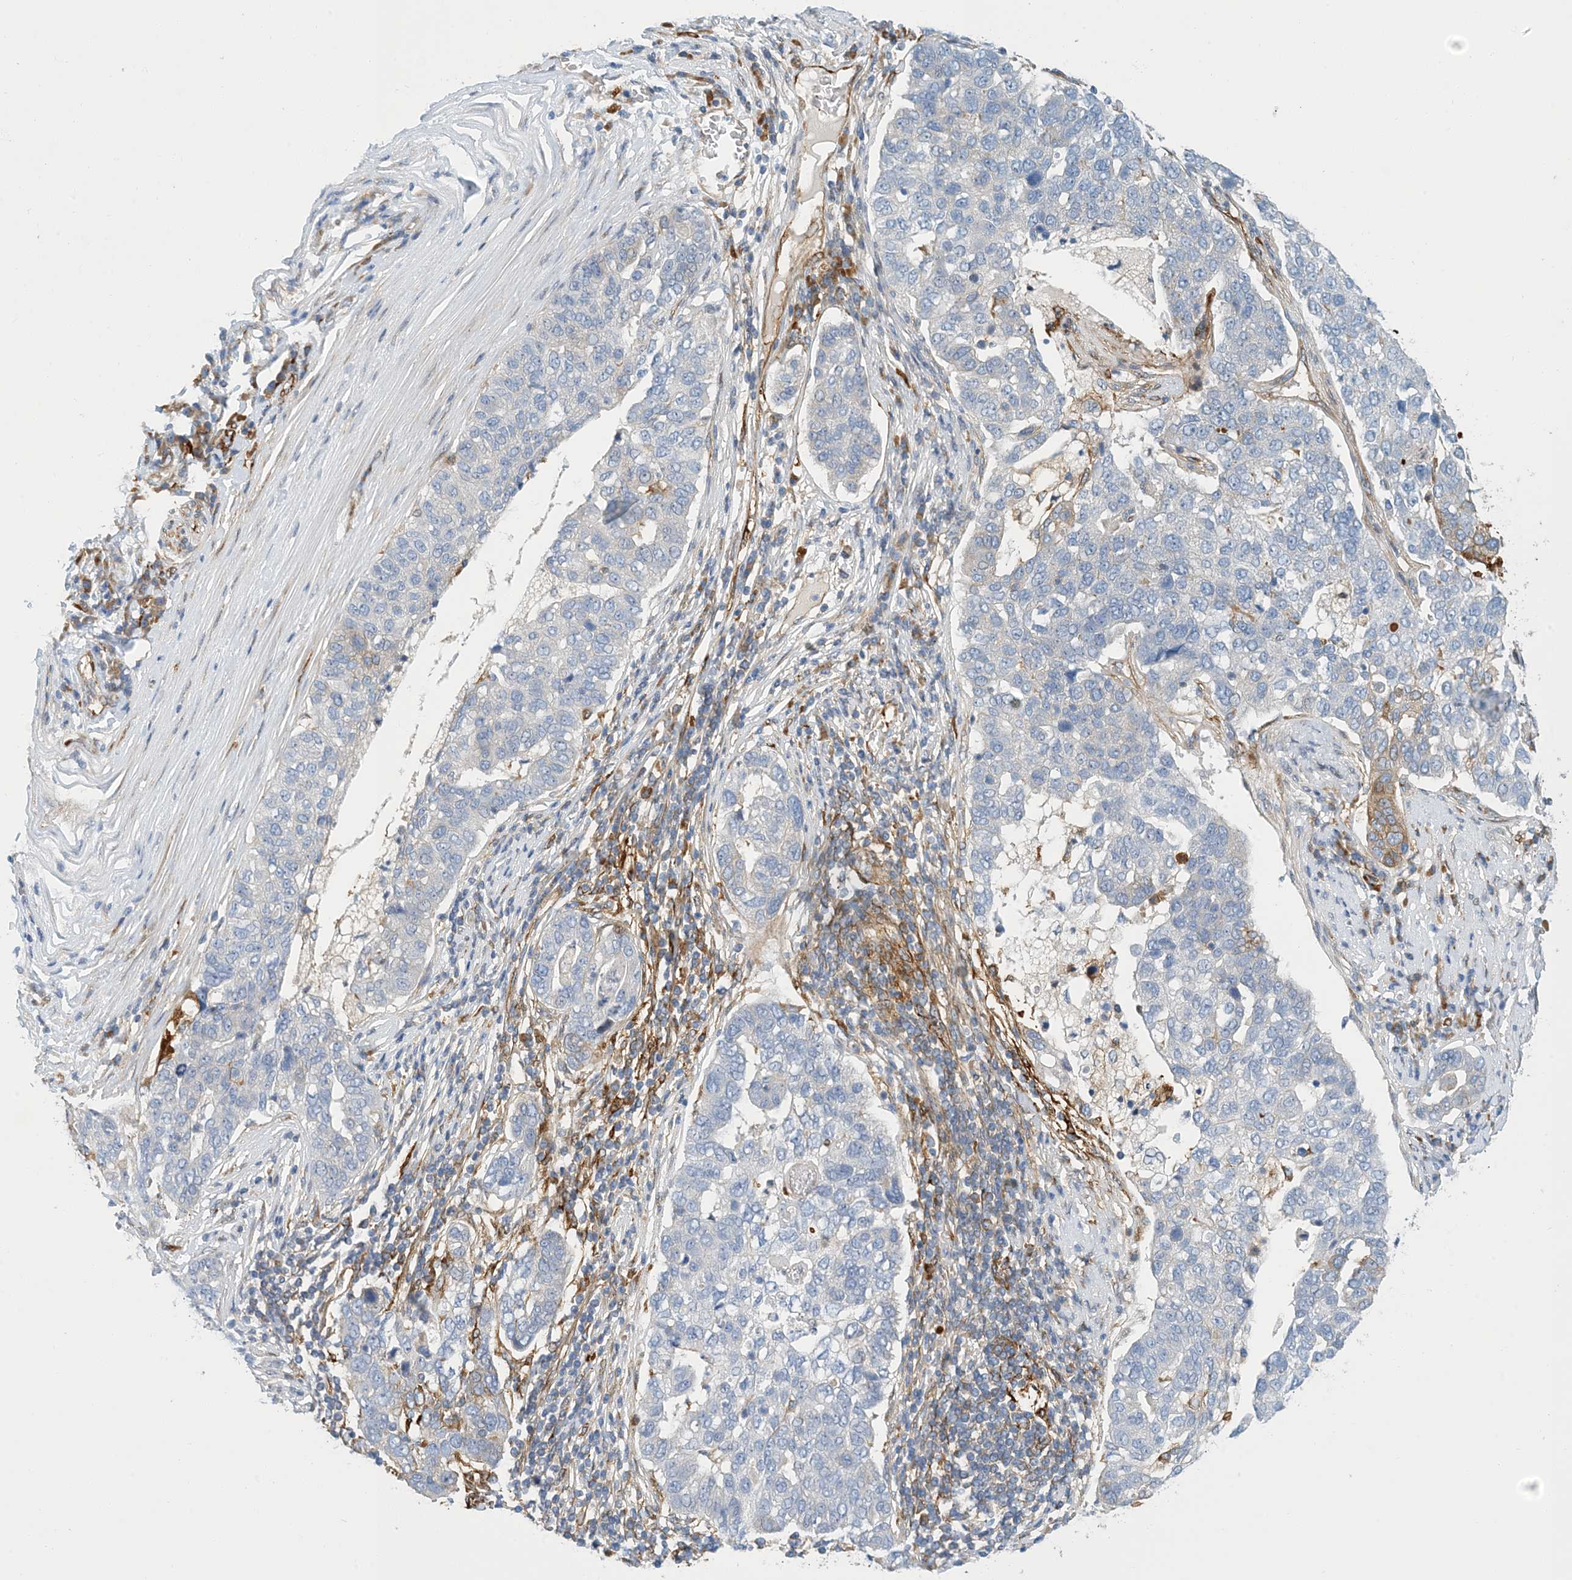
{"staining": {"intensity": "negative", "quantity": "none", "location": "none"}, "tissue": "pancreatic cancer", "cell_type": "Tumor cells", "image_type": "cancer", "snomed": [{"axis": "morphology", "description": "Adenocarcinoma, NOS"}, {"axis": "topography", "description": "Pancreas"}], "caption": "Immunohistochemistry histopathology image of neoplastic tissue: human pancreatic adenocarcinoma stained with DAB (3,3'-diaminobenzidine) displays no significant protein staining in tumor cells.", "gene": "PCDHA2", "patient": {"sex": "female", "age": 61}}